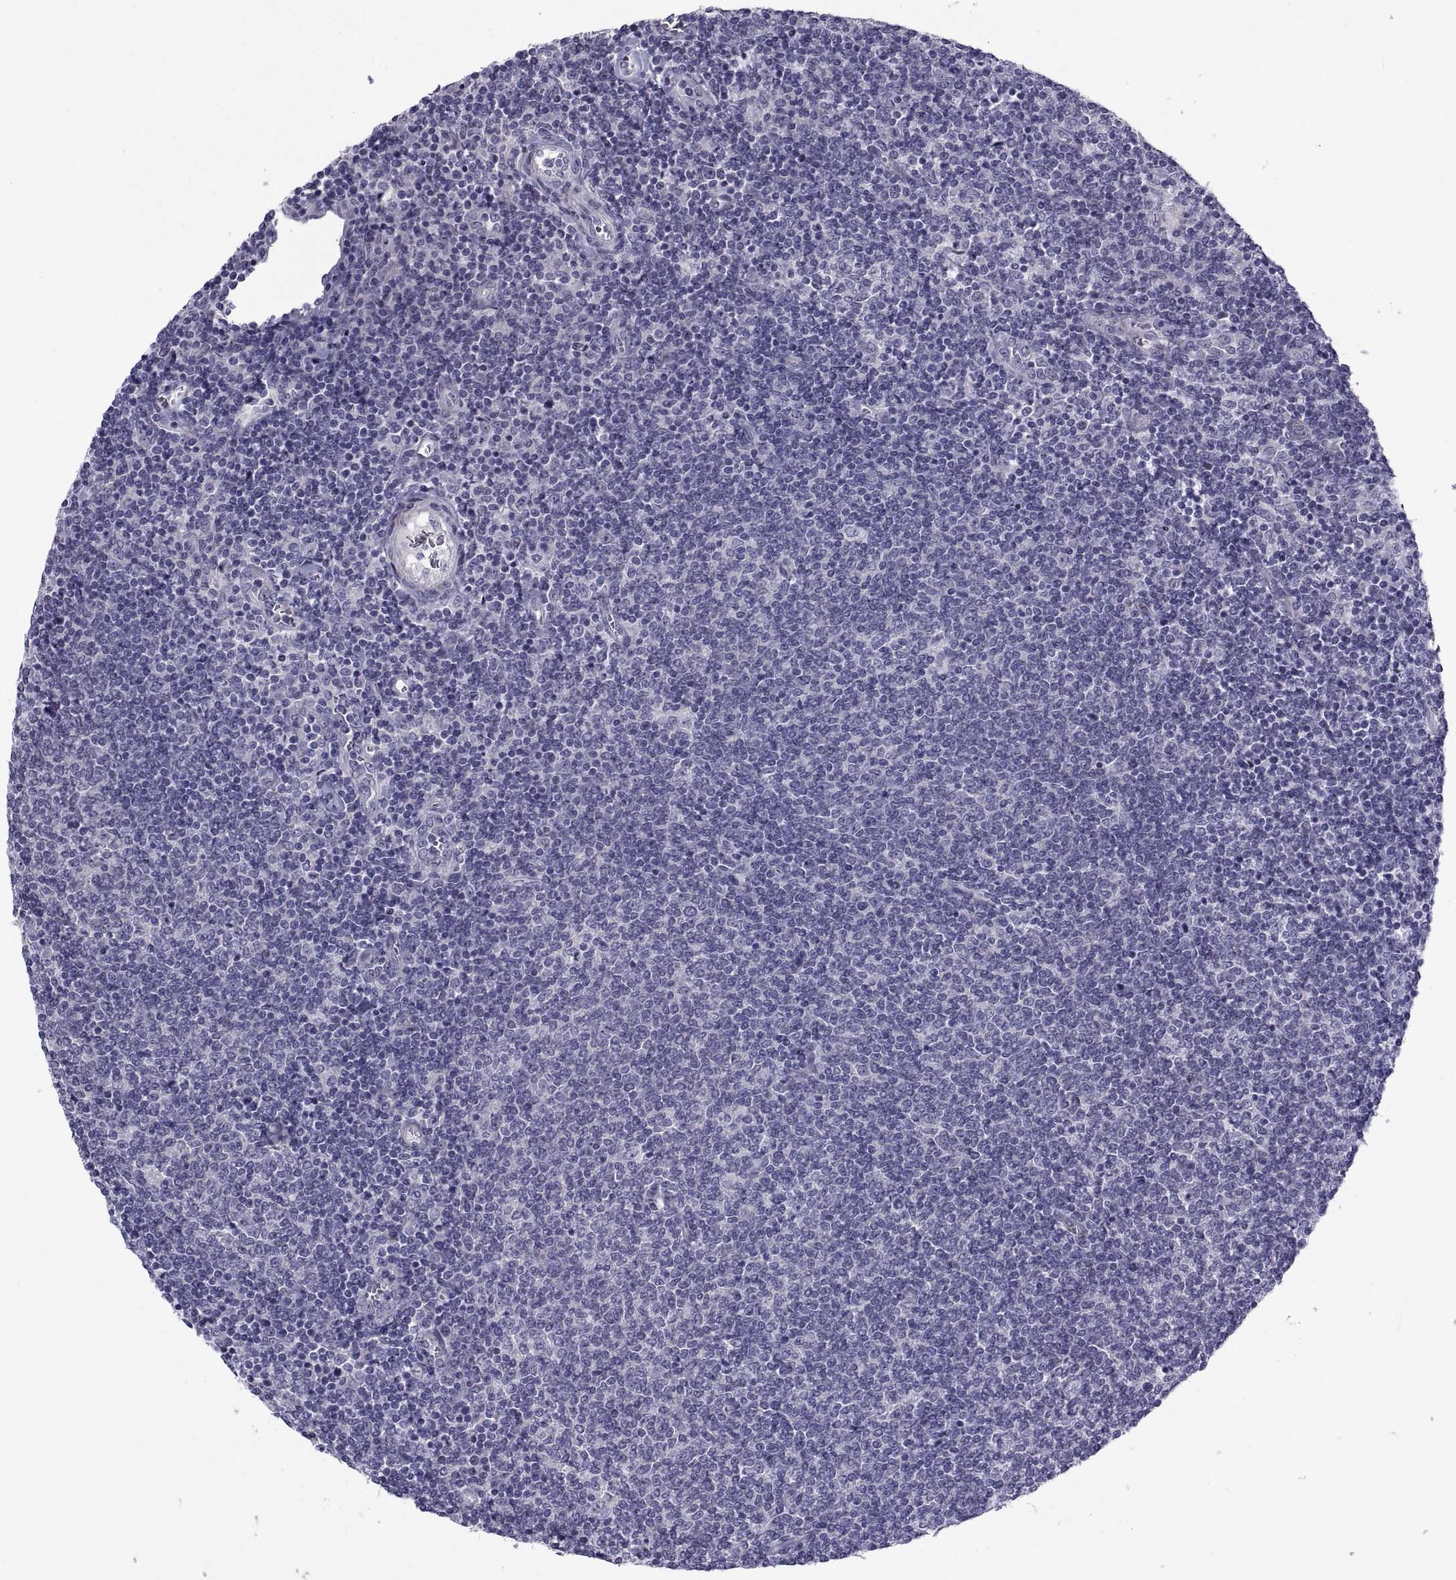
{"staining": {"intensity": "negative", "quantity": "none", "location": "none"}, "tissue": "lymphoma", "cell_type": "Tumor cells", "image_type": "cancer", "snomed": [{"axis": "morphology", "description": "Malignant lymphoma, non-Hodgkin's type, Low grade"}, {"axis": "topography", "description": "Lymph node"}], "caption": "Human lymphoma stained for a protein using immunohistochemistry (IHC) reveals no staining in tumor cells.", "gene": "TMEM158", "patient": {"sex": "male", "age": 52}}